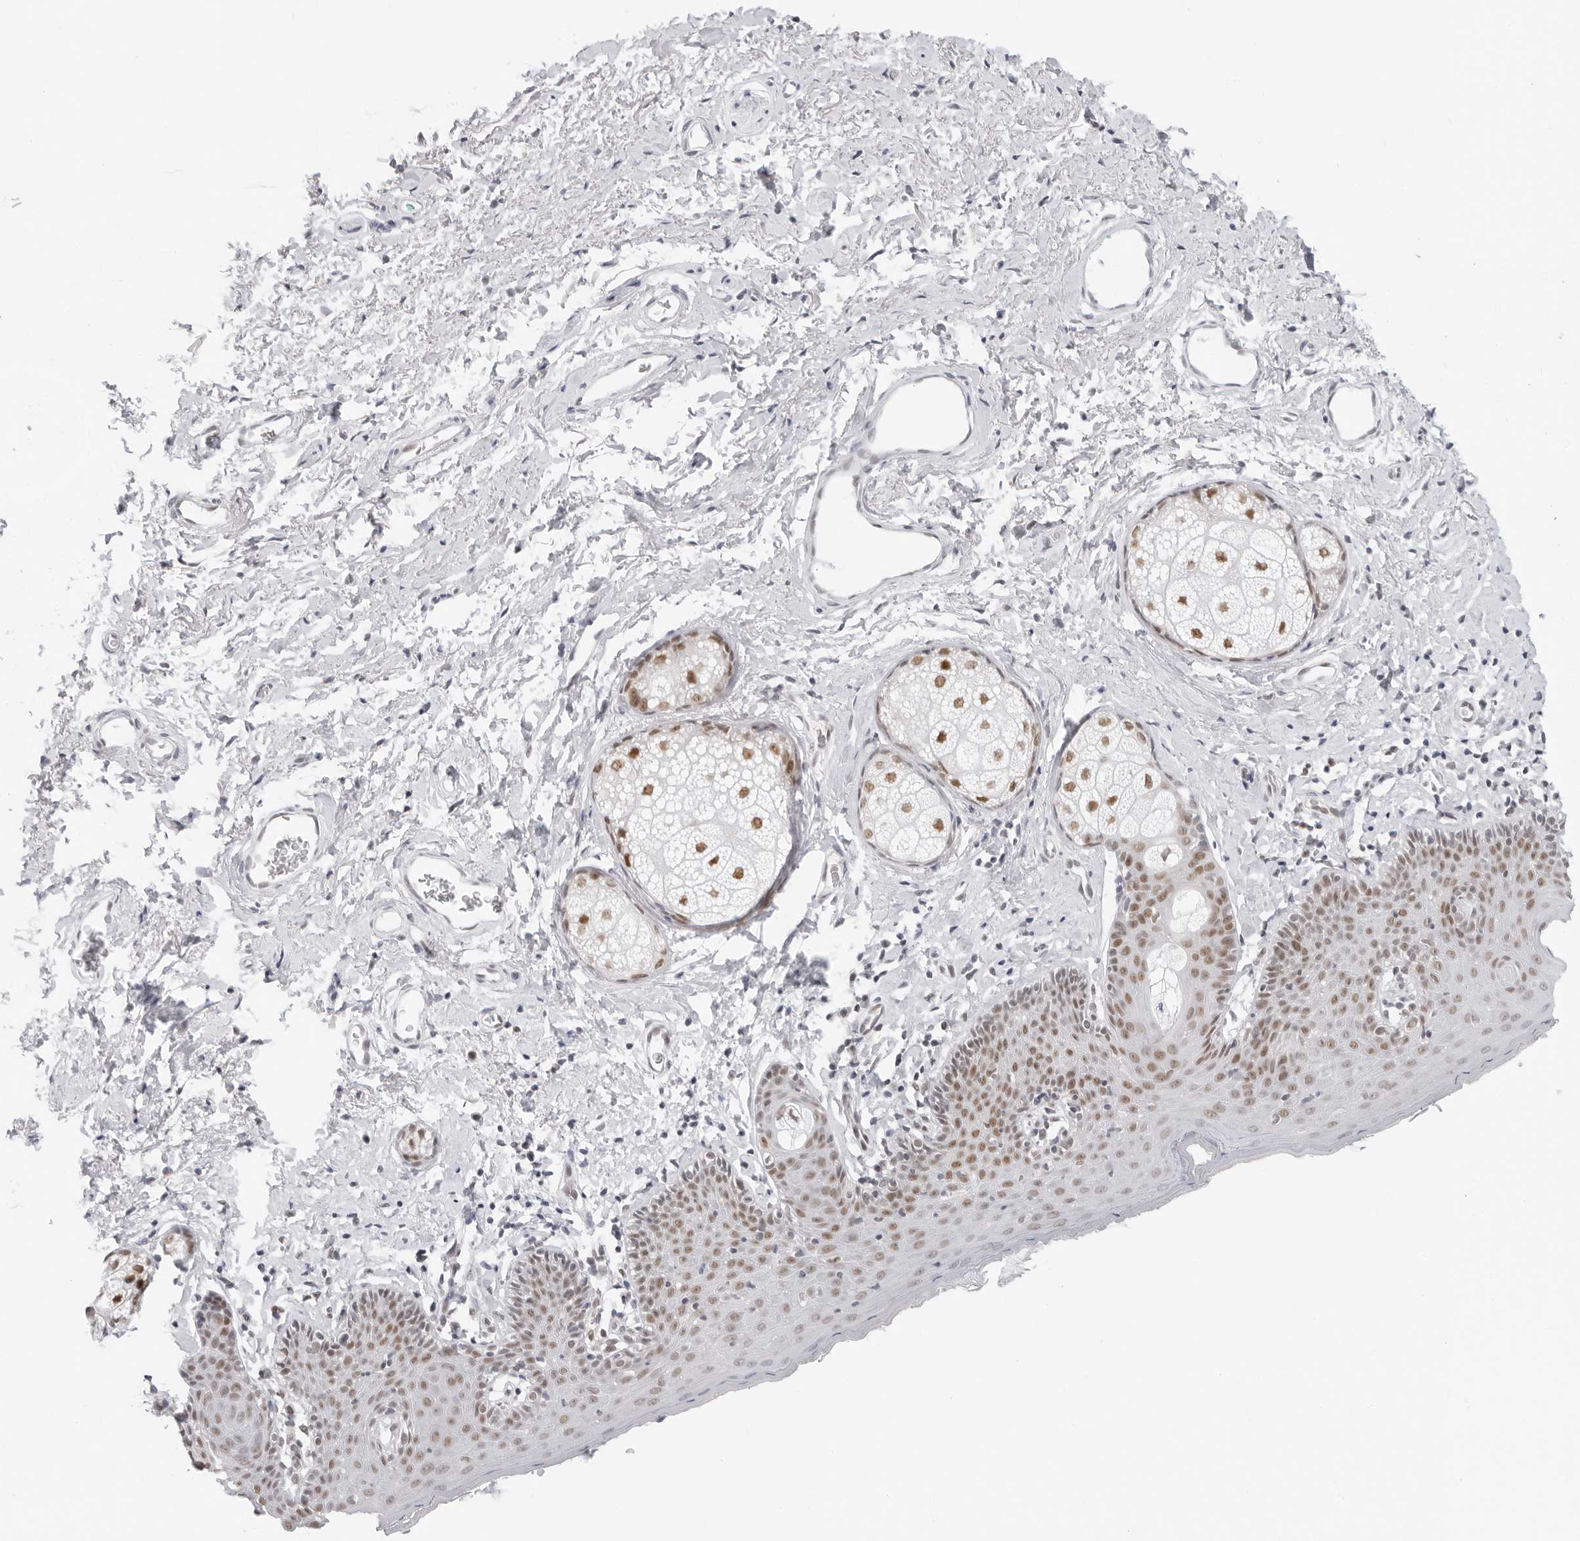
{"staining": {"intensity": "moderate", "quantity": ">75%", "location": "nuclear"}, "tissue": "skin", "cell_type": "Epidermal cells", "image_type": "normal", "snomed": [{"axis": "morphology", "description": "Normal tissue, NOS"}, {"axis": "topography", "description": "Vulva"}], "caption": "Unremarkable skin was stained to show a protein in brown. There is medium levels of moderate nuclear positivity in about >75% of epidermal cells. The staining was performed using DAB, with brown indicating positive protein expression. Nuclei are stained blue with hematoxylin.", "gene": "FOXK2", "patient": {"sex": "female", "age": 66}}